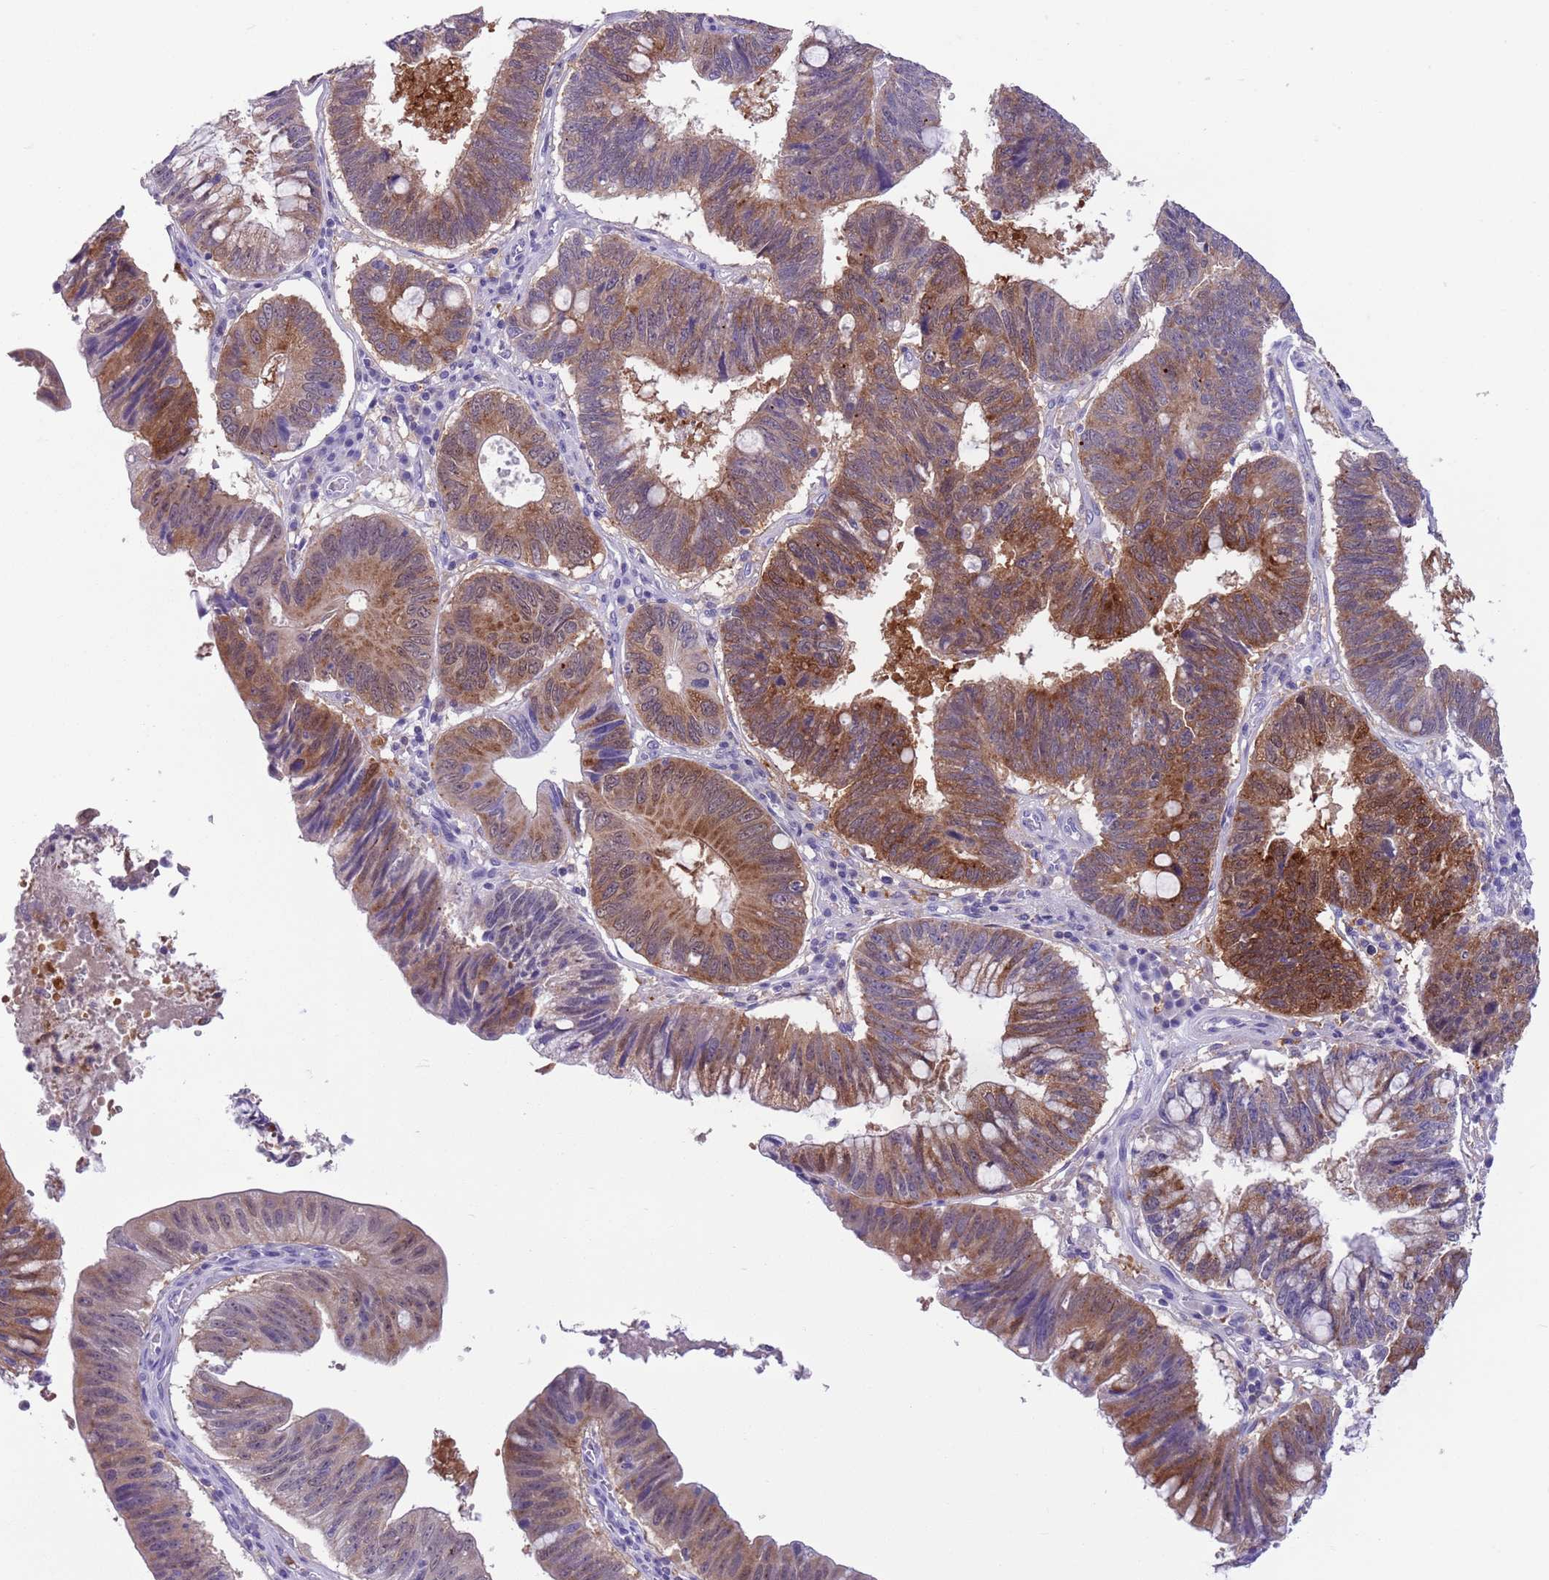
{"staining": {"intensity": "strong", "quantity": "25%-75%", "location": "cytoplasmic/membranous"}, "tissue": "stomach cancer", "cell_type": "Tumor cells", "image_type": "cancer", "snomed": [{"axis": "morphology", "description": "Adenocarcinoma, NOS"}, {"axis": "topography", "description": "Stomach"}], "caption": "About 25%-75% of tumor cells in human stomach adenocarcinoma exhibit strong cytoplasmic/membranous protein staining as visualized by brown immunohistochemical staining.", "gene": "PFKFB2", "patient": {"sex": "male", "age": 59}}